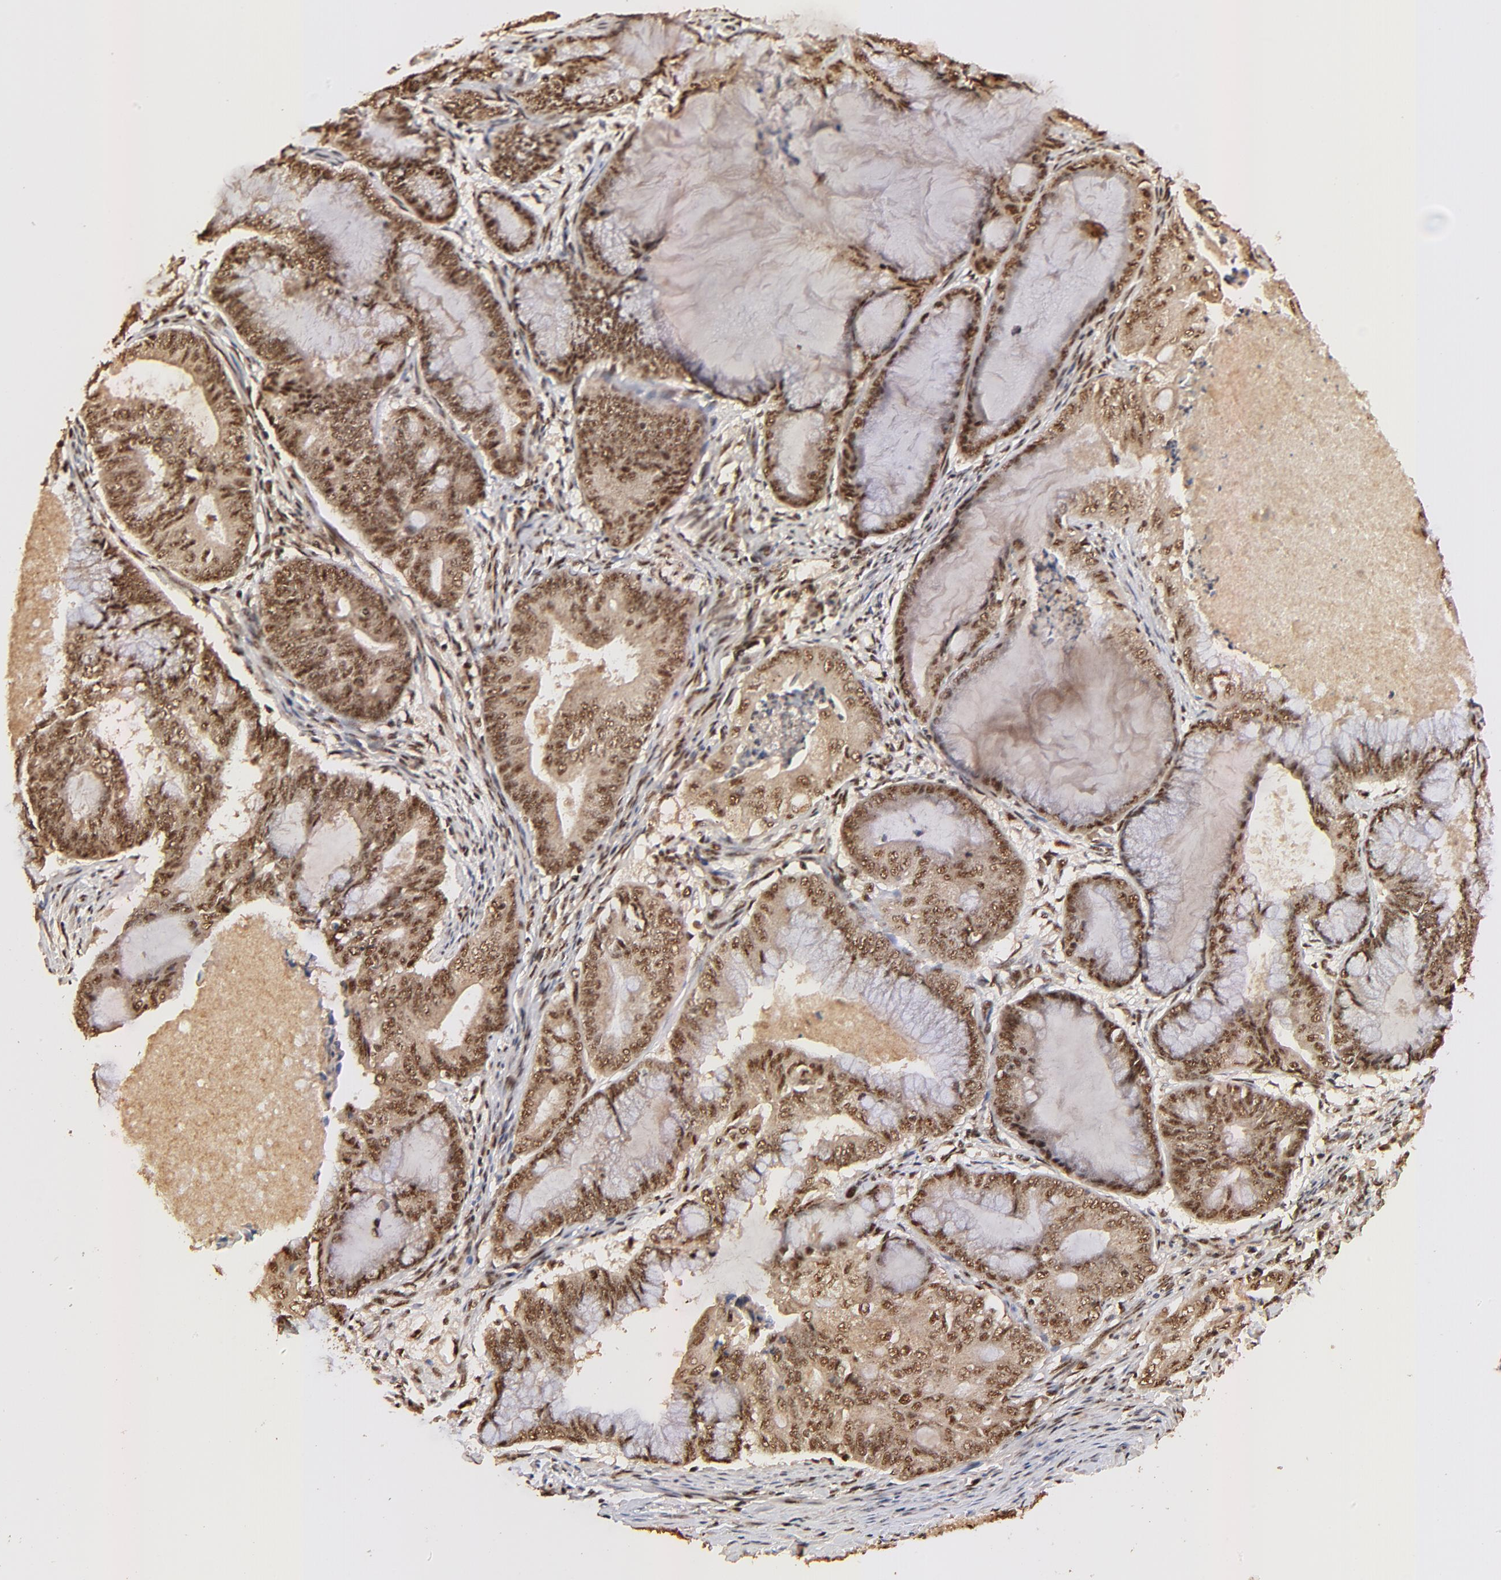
{"staining": {"intensity": "strong", "quantity": ">75%", "location": "cytoplasmic/membranous,nuclear"}, "tissue": "endometrial cancer", "cell_type": "Tumor cells", "image_type": "cancer", "snomed": [{"axis": "morphology", "description": "Adenocarcinoma, NOS"}, {"axis": "topography", "description": "Endometrium"}], "caption": "This photomicrograph reveals immunohistochemistry staining of adenocarcinoma (endometrial), with high strong cytoplasmic/membranous and nuclear staining in approximately >75% of tumor cells.", "gene": "MED12", "patient": {"sex": "female", "age": 63}}